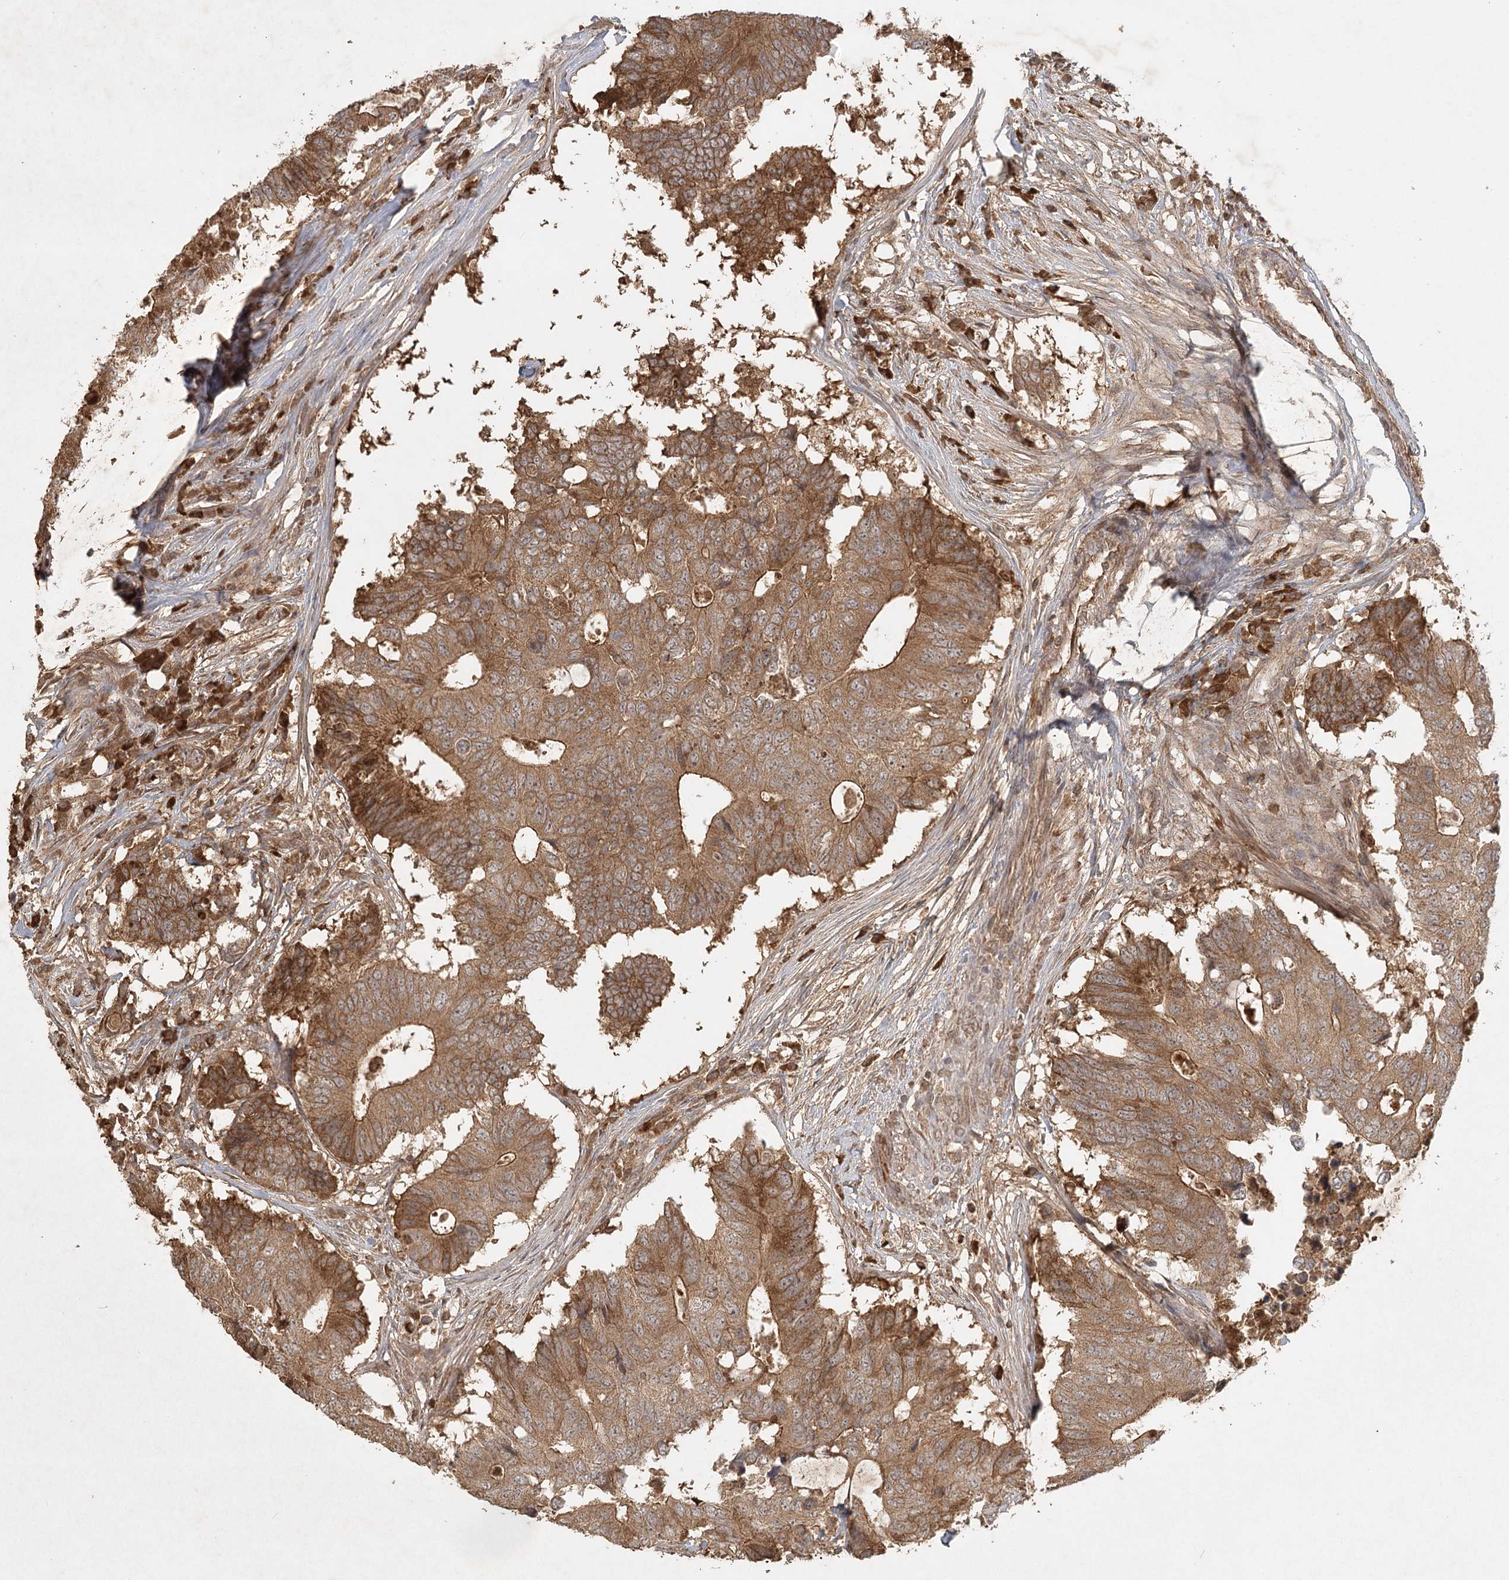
{"staining": {"intensity": "moderate", "quantity": ">75%", "location": "cytoplasmic/membranous"}, "tissue": "colorectal cancer", "cell_type": "Tumor cells", "image_type": "cancer", "snomed": [{"axis": "morphology", "description": "Adenocarcinoma, NOS"}, {"axis": "topography", "description": "Colon"}], "caption": "Immunohistochemical staining of human colorectal cancer demonstrates medium levels of moderate cytoplasmic/membranous staining in about >75% of tumor cells. (Stains: DAB in brown, nuclei in blue, Microscopy: brightfield microscopy at high magnification).", "gene": "ARL13A", "patient": {"sex": "male", "age": 71}}